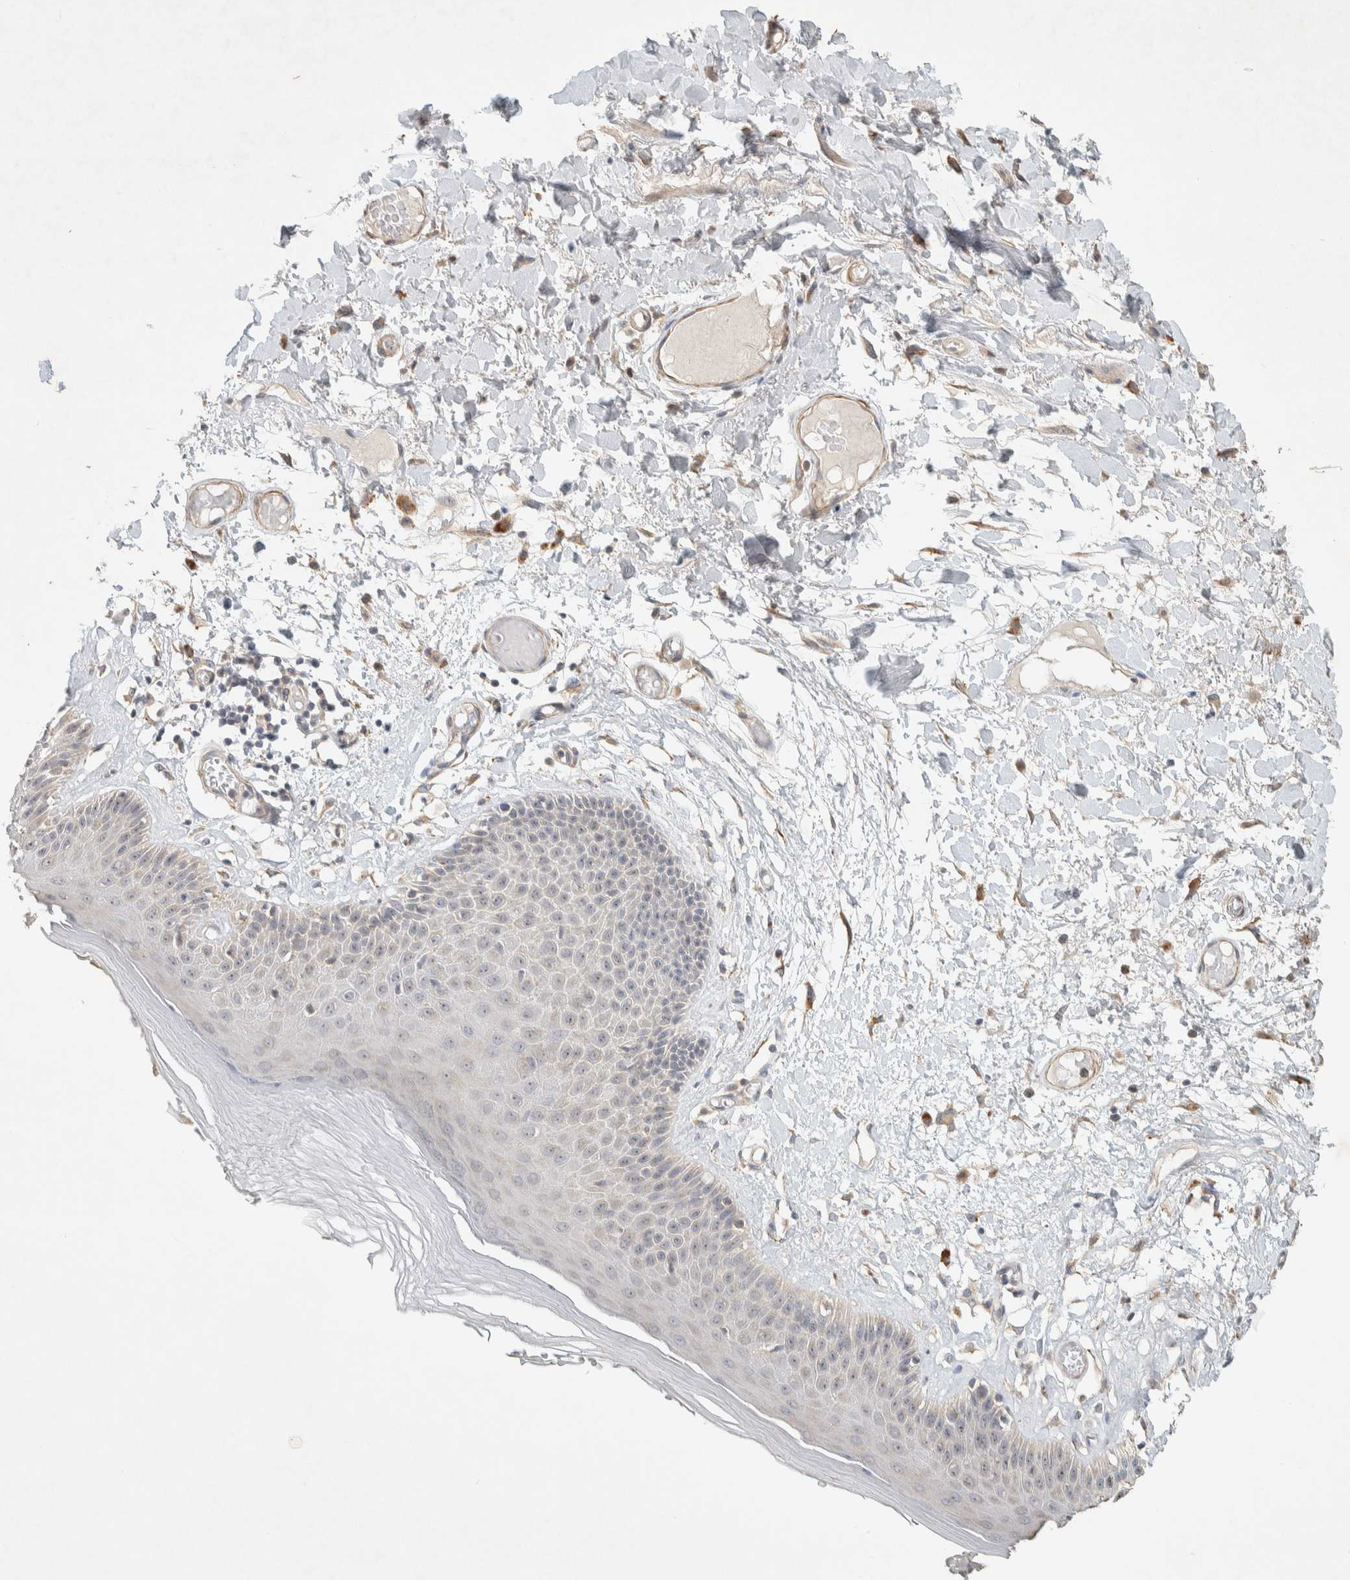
{"staining": {"intensity": "moderate", "quantity": "<25%", "location": "cytoplasmic/membranous"}, "tissue": "skin", "cell_type": "Epidermal cells", "image_type": "normal", "snomed": [{"axis": "morphology", "description": "Normal tissue, NOS"}, {"axis": "topography", "description": "Vulva"}], "caption": "About <25% of epidermal cells in benign human skin display moderate cytoplasmic/membranous protein positivity as visualized by brown immunohistochemical staining.", "gene": "KLHL40", "patient": {"sex": "female", "age": 73}}